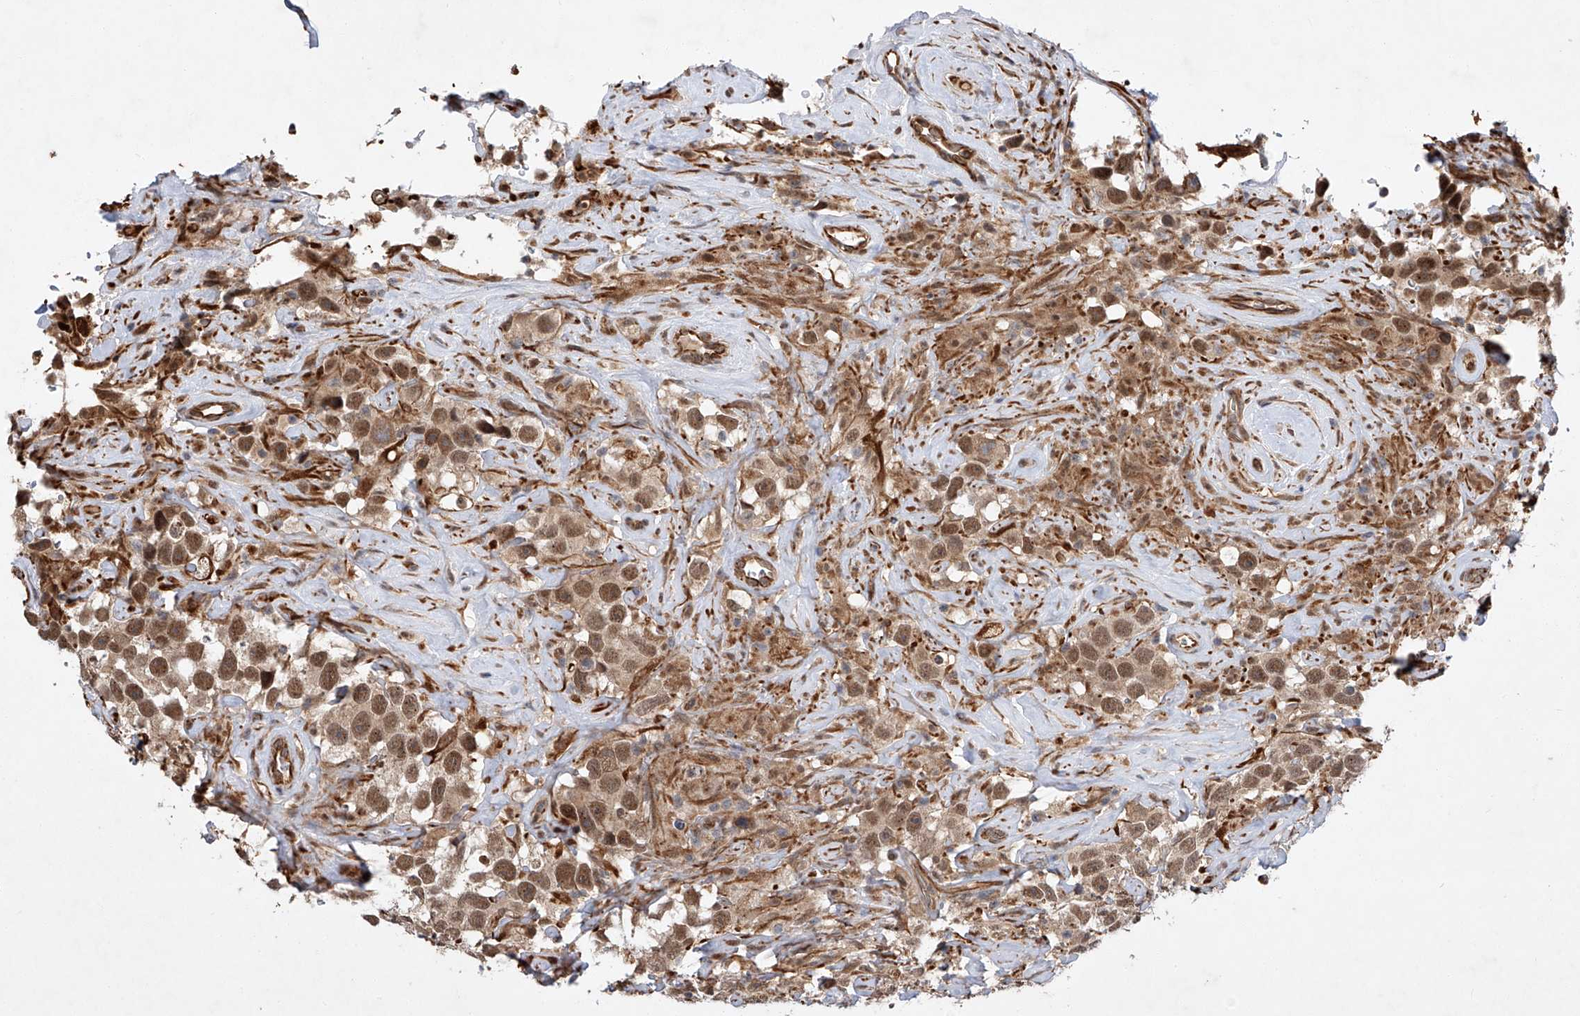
{"staining": {"intensity": "moderate", "quantity": ">75%", "location": "nuclear"}, "tissue": "testis cancer", "cell_type": "Tumor cells", "image_type": "cancer", "snomed": [{"axis": "morphology", "description": "Seminoma, NOS"}, {"axis": "topography", "description": "Testis"}], "caption": "Protein analysis of seminoma (testis) tissue exhibits moderate nuclear positivity in approximately >75% of tumor cells.", "gene": "AMD1", "patient": {"sex": "male", "age": 49}}